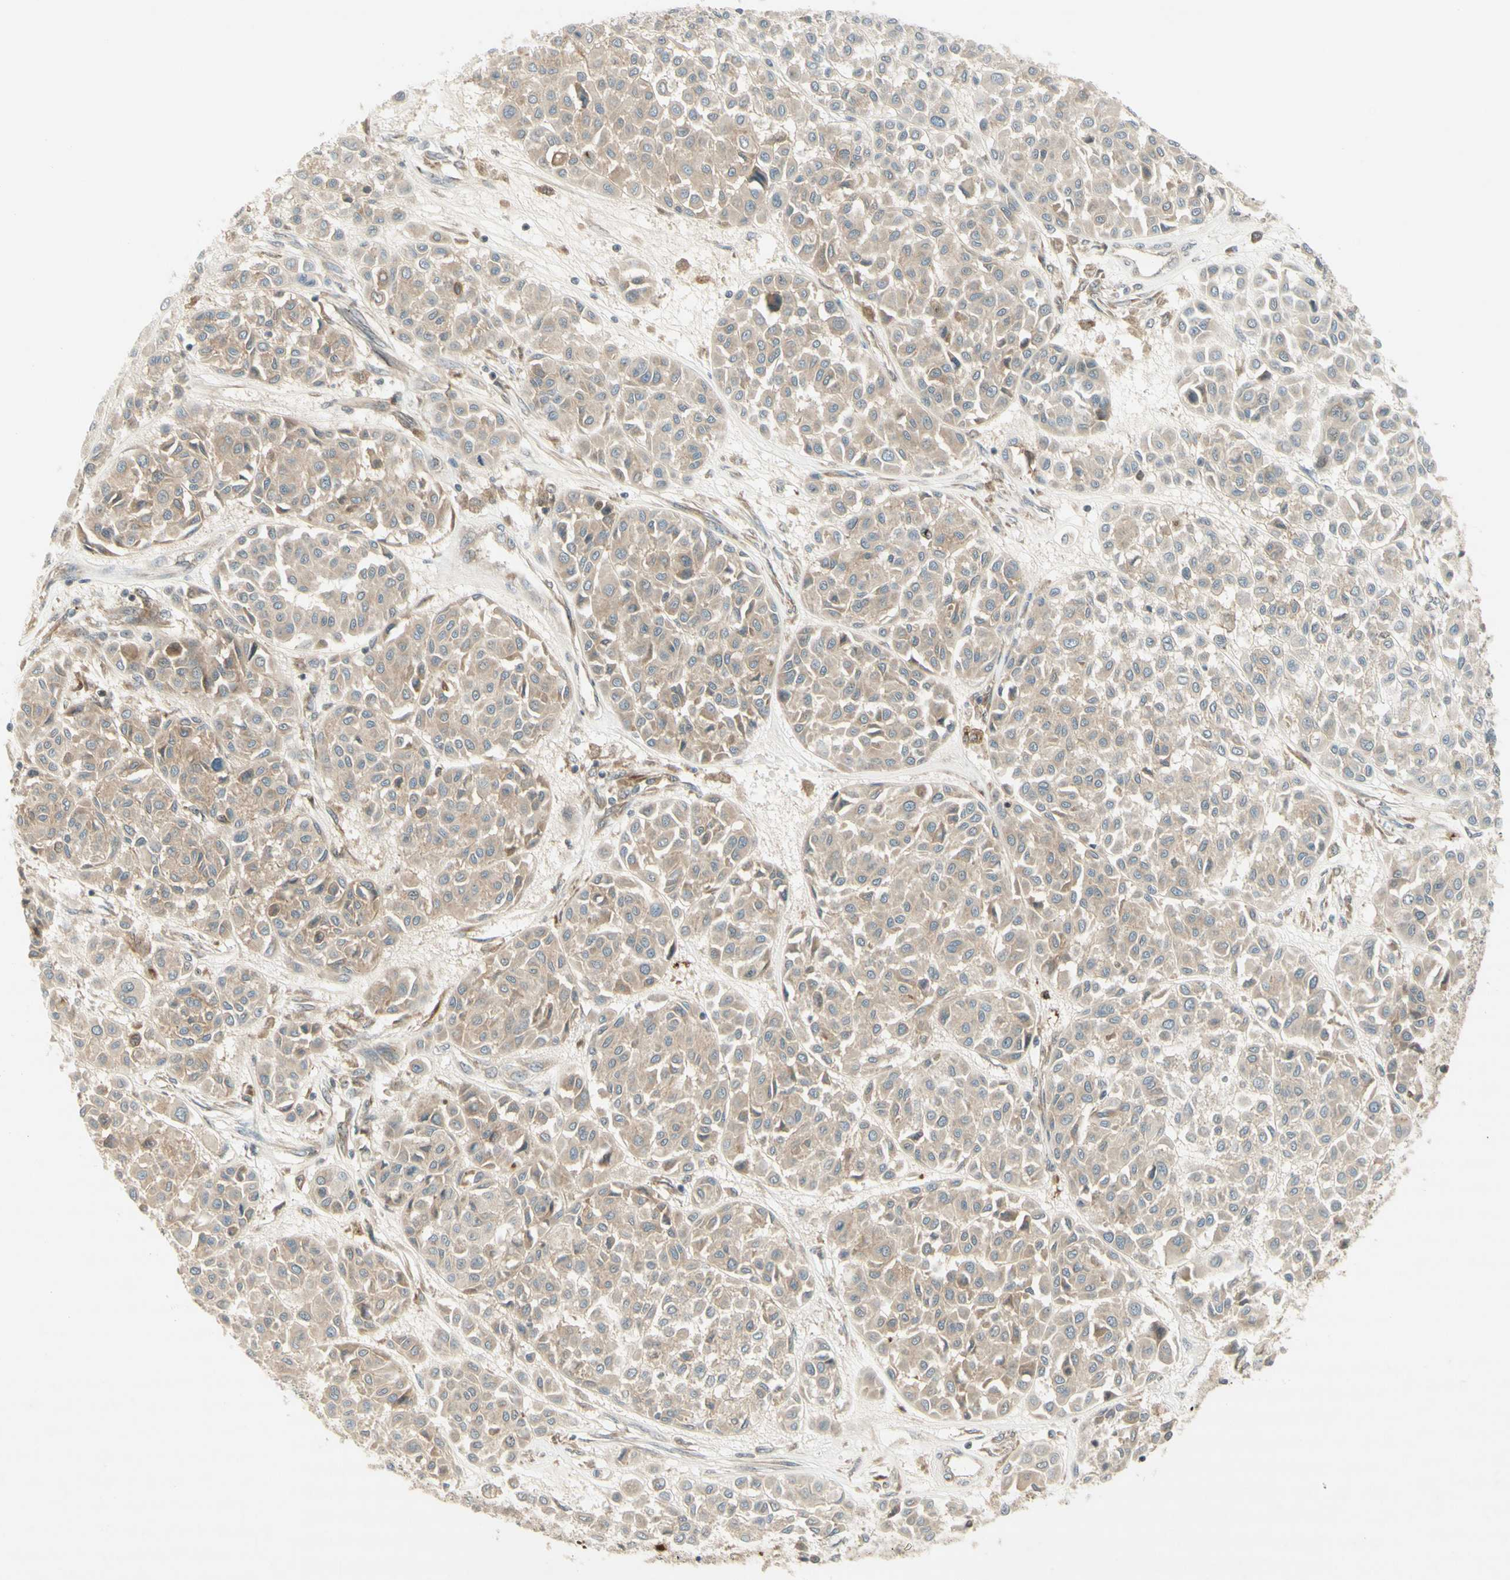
{"staining": {"intensity": "weak", "quantity": ">75%", "location": "cytoplasmic/membranous"}, "tissue": "melanoma", "cell_type": "Tumor cells", "image_type": "cancer", "snomed": [{"axis": "morphology", "description": "Malignant melanoma, Metastatic site"}, {"axis": "topography", "description": "Soft tissue"}], "caption": "This micrograph displays malignant melanoma (metastatic site) stained with immunohistochemistry (IHC) to label a protein in brown. The cytoplasmic/membranous of tumor cells show weak positivity for the protein. Nuclei are counter-stained blue.", "gene": "ETF1", "patient": {"sex": "male", "age": 41}}